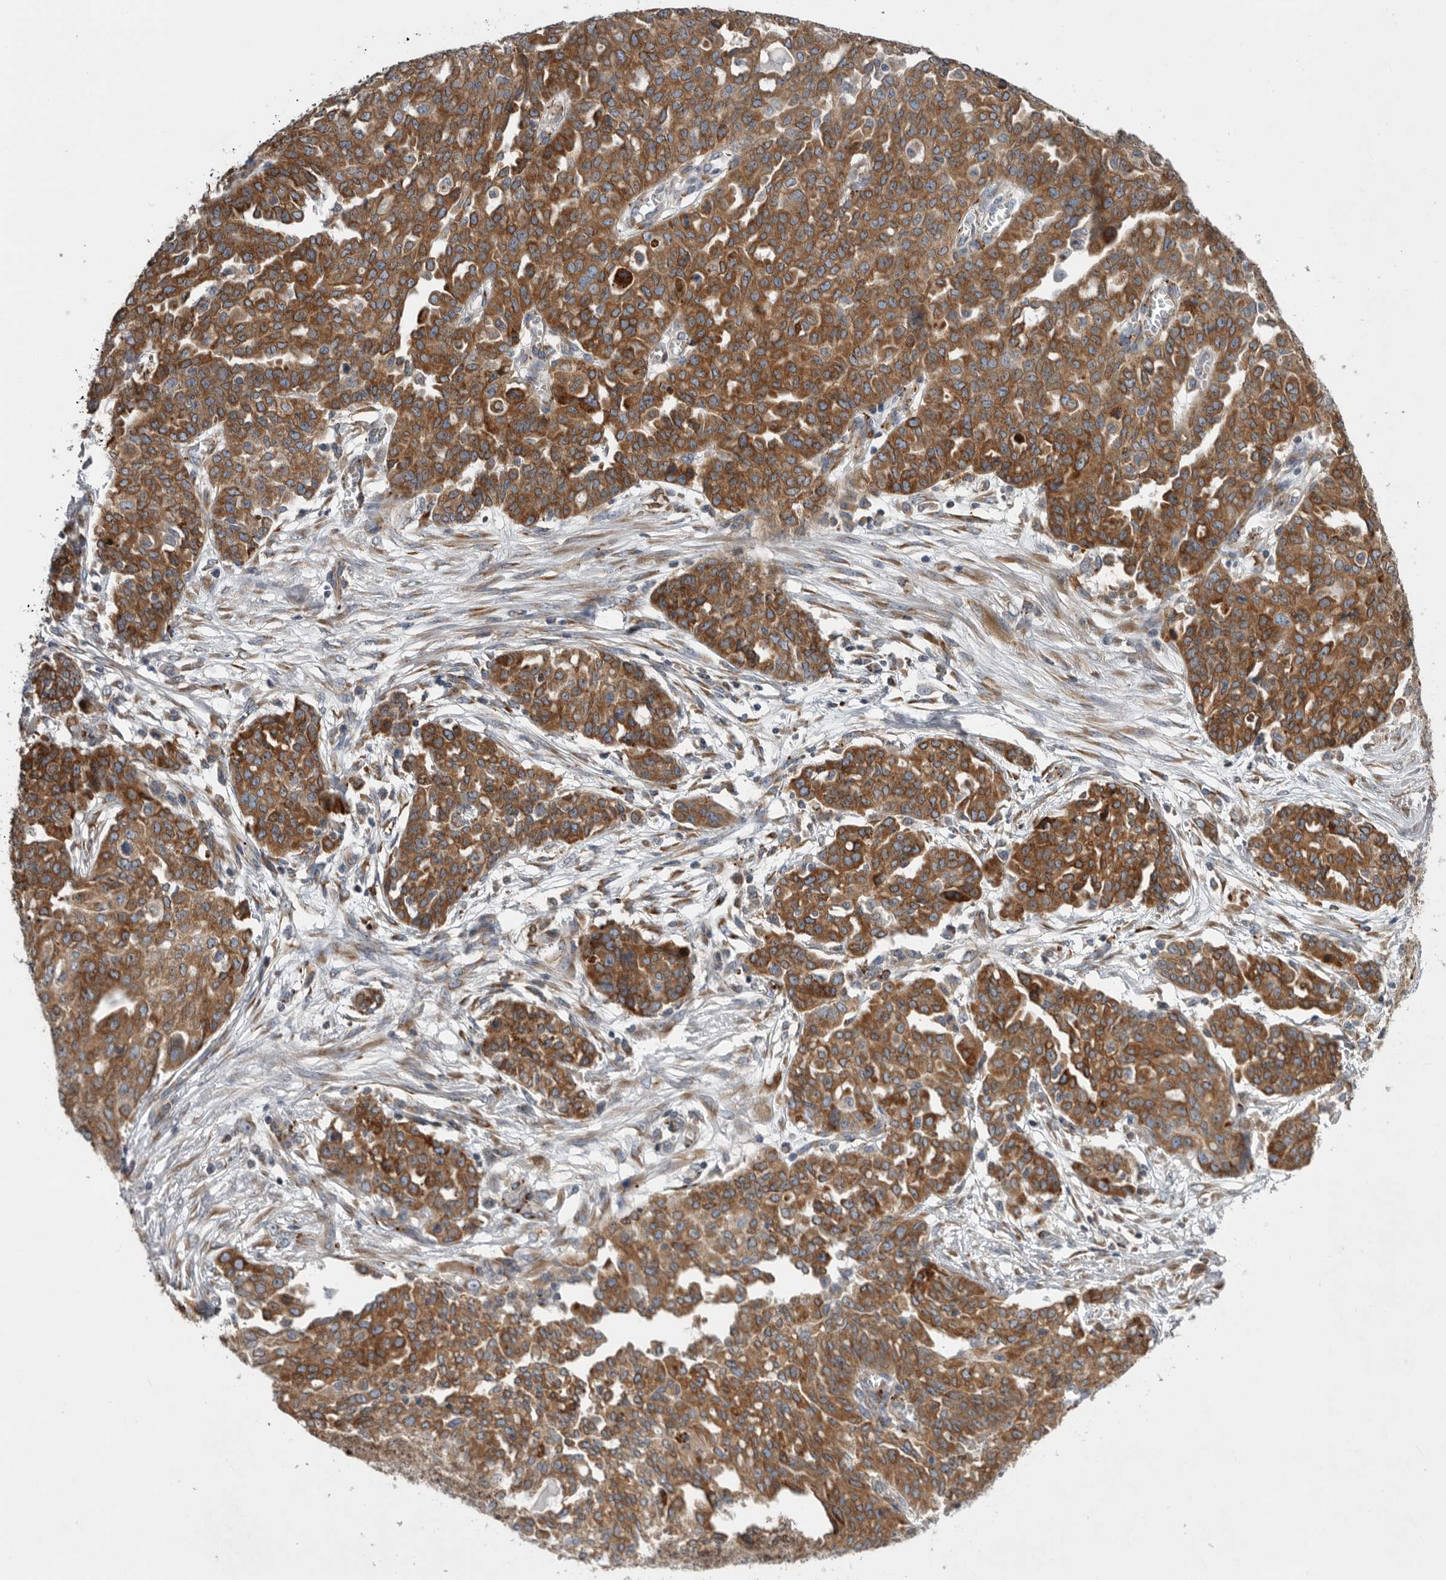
{"staining": {"intensity": "moderate", "quantity": ">75%", "location": "cytoplasmic/membranous"}, "tissue": "ovarian cancer", "cell_type": "Tumor cells", "image_type": "cancer", "snomed": [{"axis": "morphology", "description": "Cystadenocarcinoma, serous, NOS"}, {"axis": "topography", "description": "Soft tissue"}, {"axis": "topography", "description": "Ovary"}], "caption": "Human serous cystadenocarcinoma (ovarian) stained with a protein marker exhibits moderate staining in tumor cells.", "gene": "GANAB", "patient": {"sex": "female", "age": 57}}